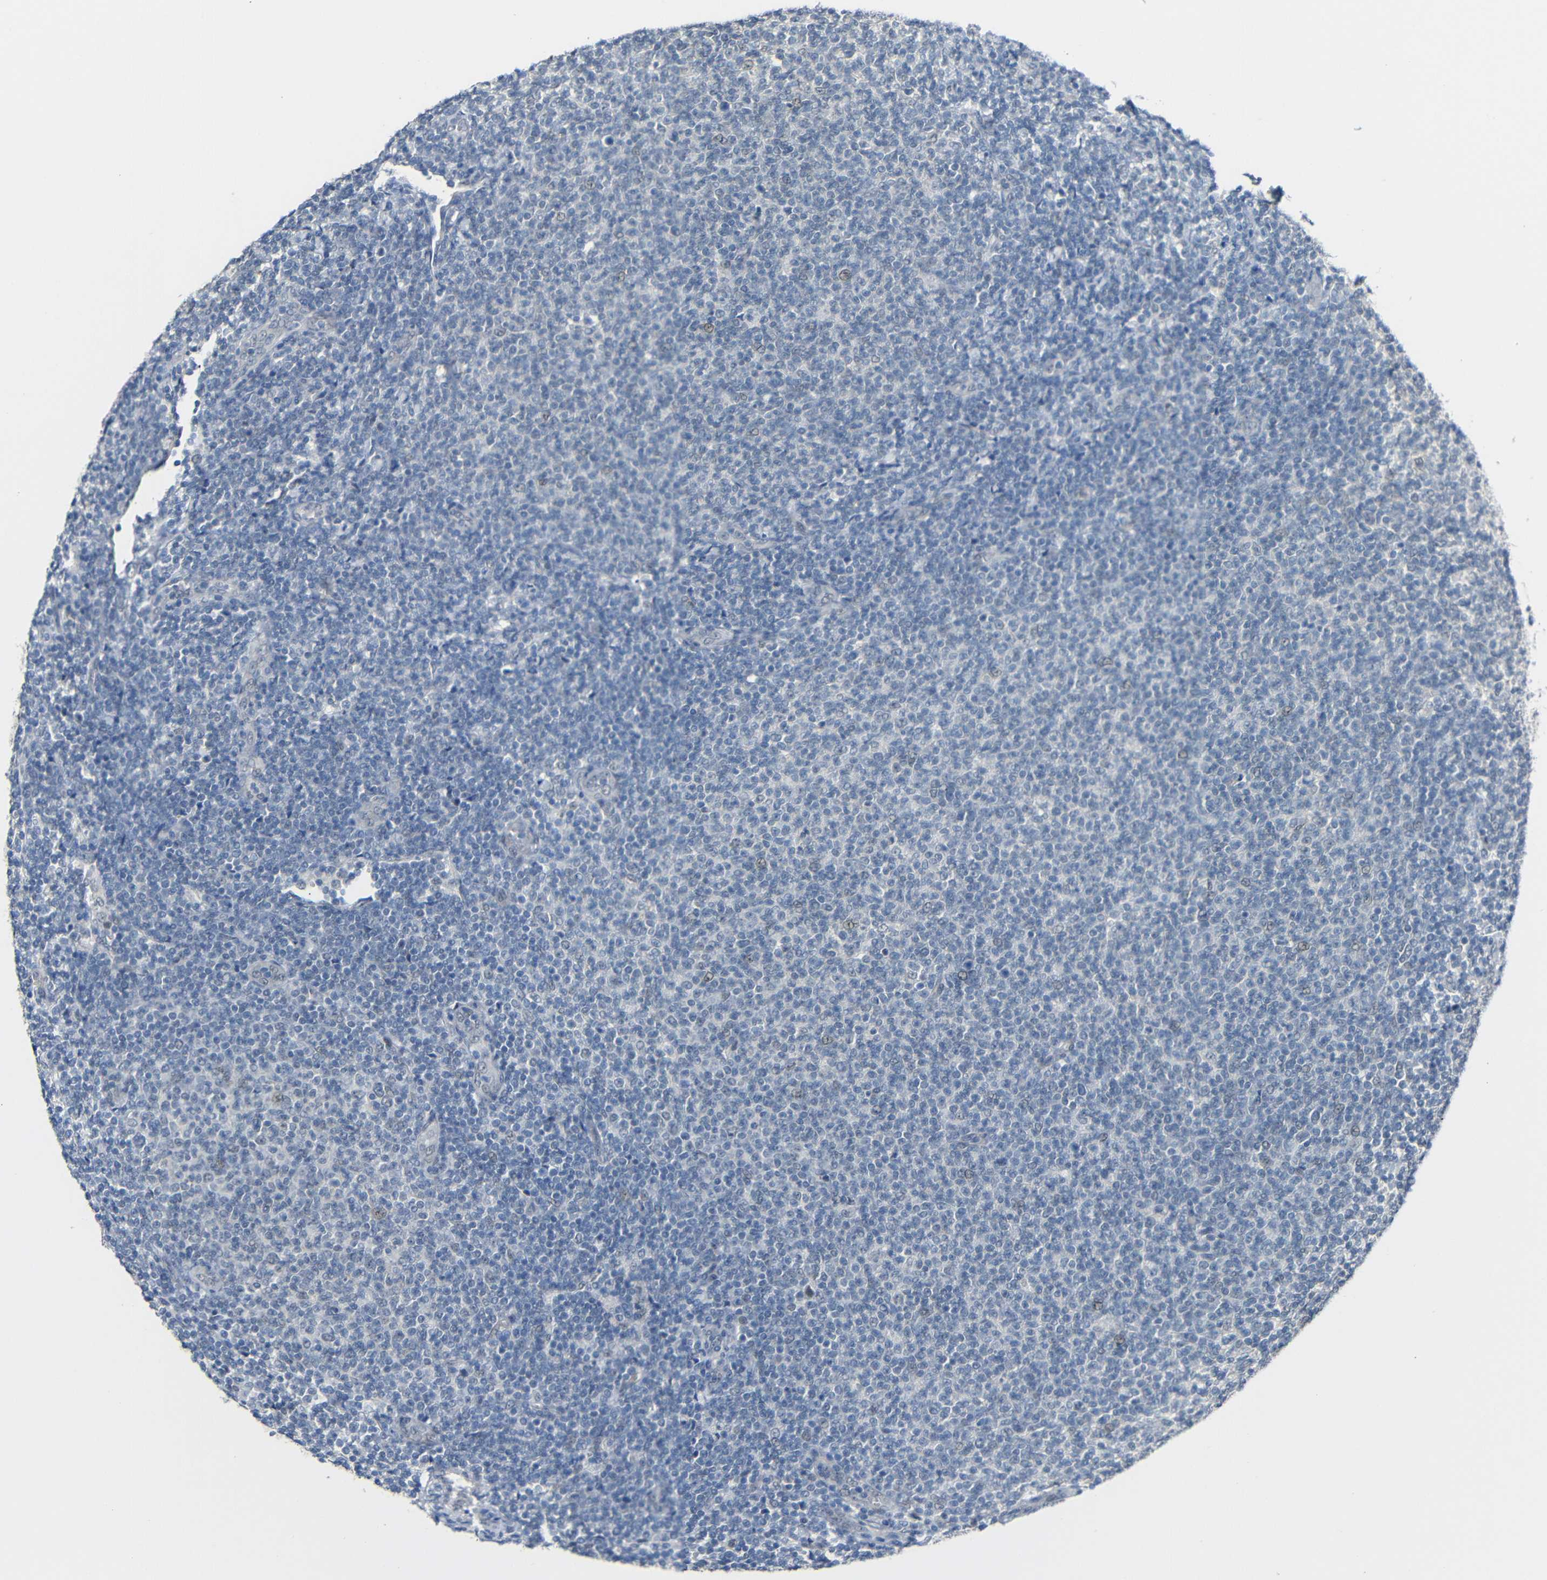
{"staining": {"intensity": "negative", "quantity": "none", "location": "none"}, "tissue": "lymphoma", "cell_type": "Tumor cells", "image_type": "cancer", "snomed": [{"axis": "morphology", "description": "Malignant lymphoma, non-Hodgkin's type, Low grade"}, {"axis": "topography", "description": "Lymph node"}], "caption": "DAB immunohistochemical staining of lymphoma demonstrates no significant positivity in tumor cells.", "gene": "GPR158", "patient": {"sex": "male", "age": 66}}